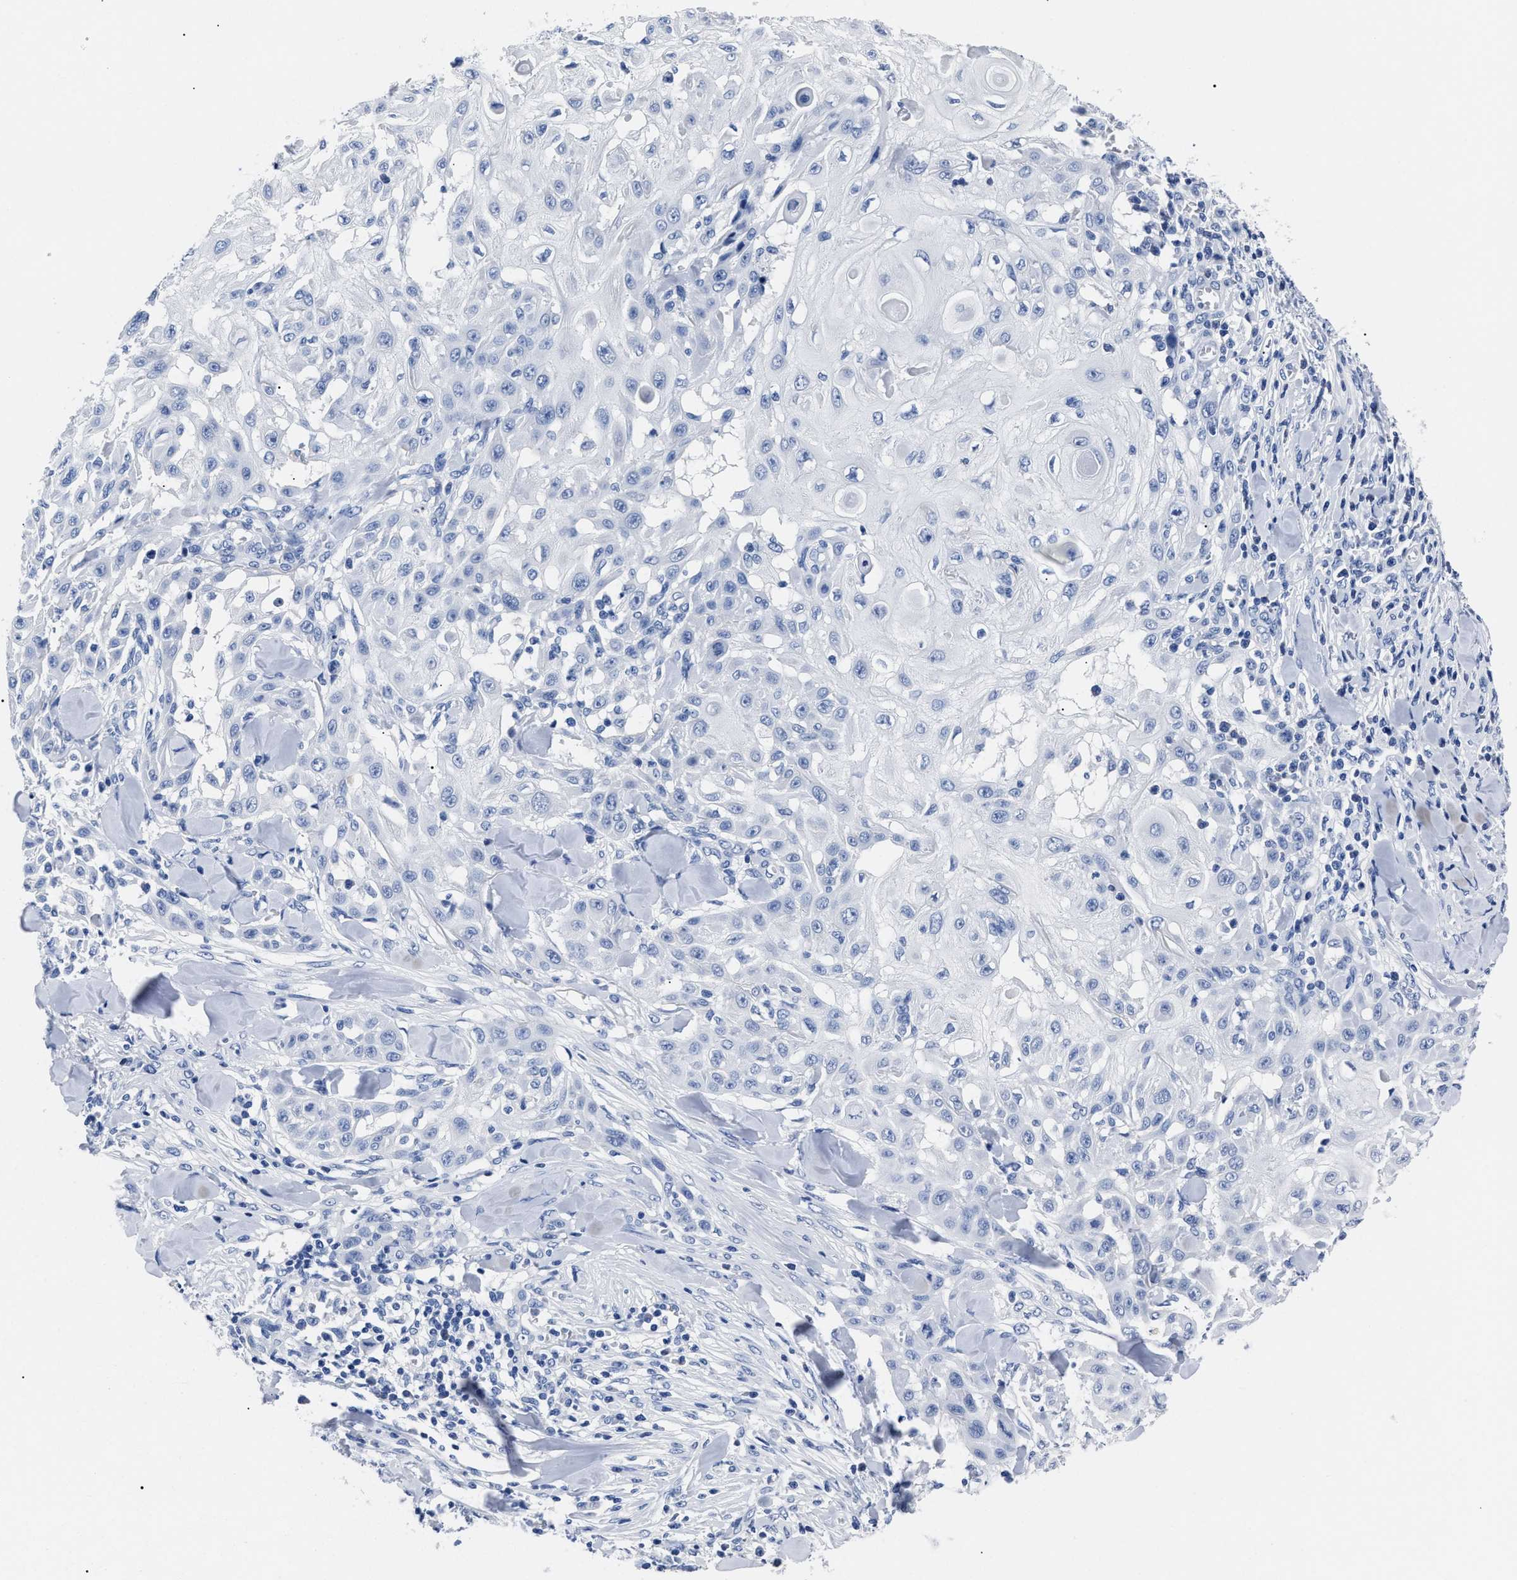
{"staining": {"intensity": "negative", "quantity": "none", "location": "none"}, "tissue": "skin cancer", "cell_type": "Tumor cells", "image_type": "cancer", "snomed": [{"axis": "morphology", "description": "Squamous cell carcinoma, NOS"}, {"axis": "topography", "description": "Skin"}], "caption": "IHC image of skin cancer stained for a protein (brown), which reveals no positivity in tumor cells.", "gene": "ALPG", "patient": {"sex": "male", "age": 24}}